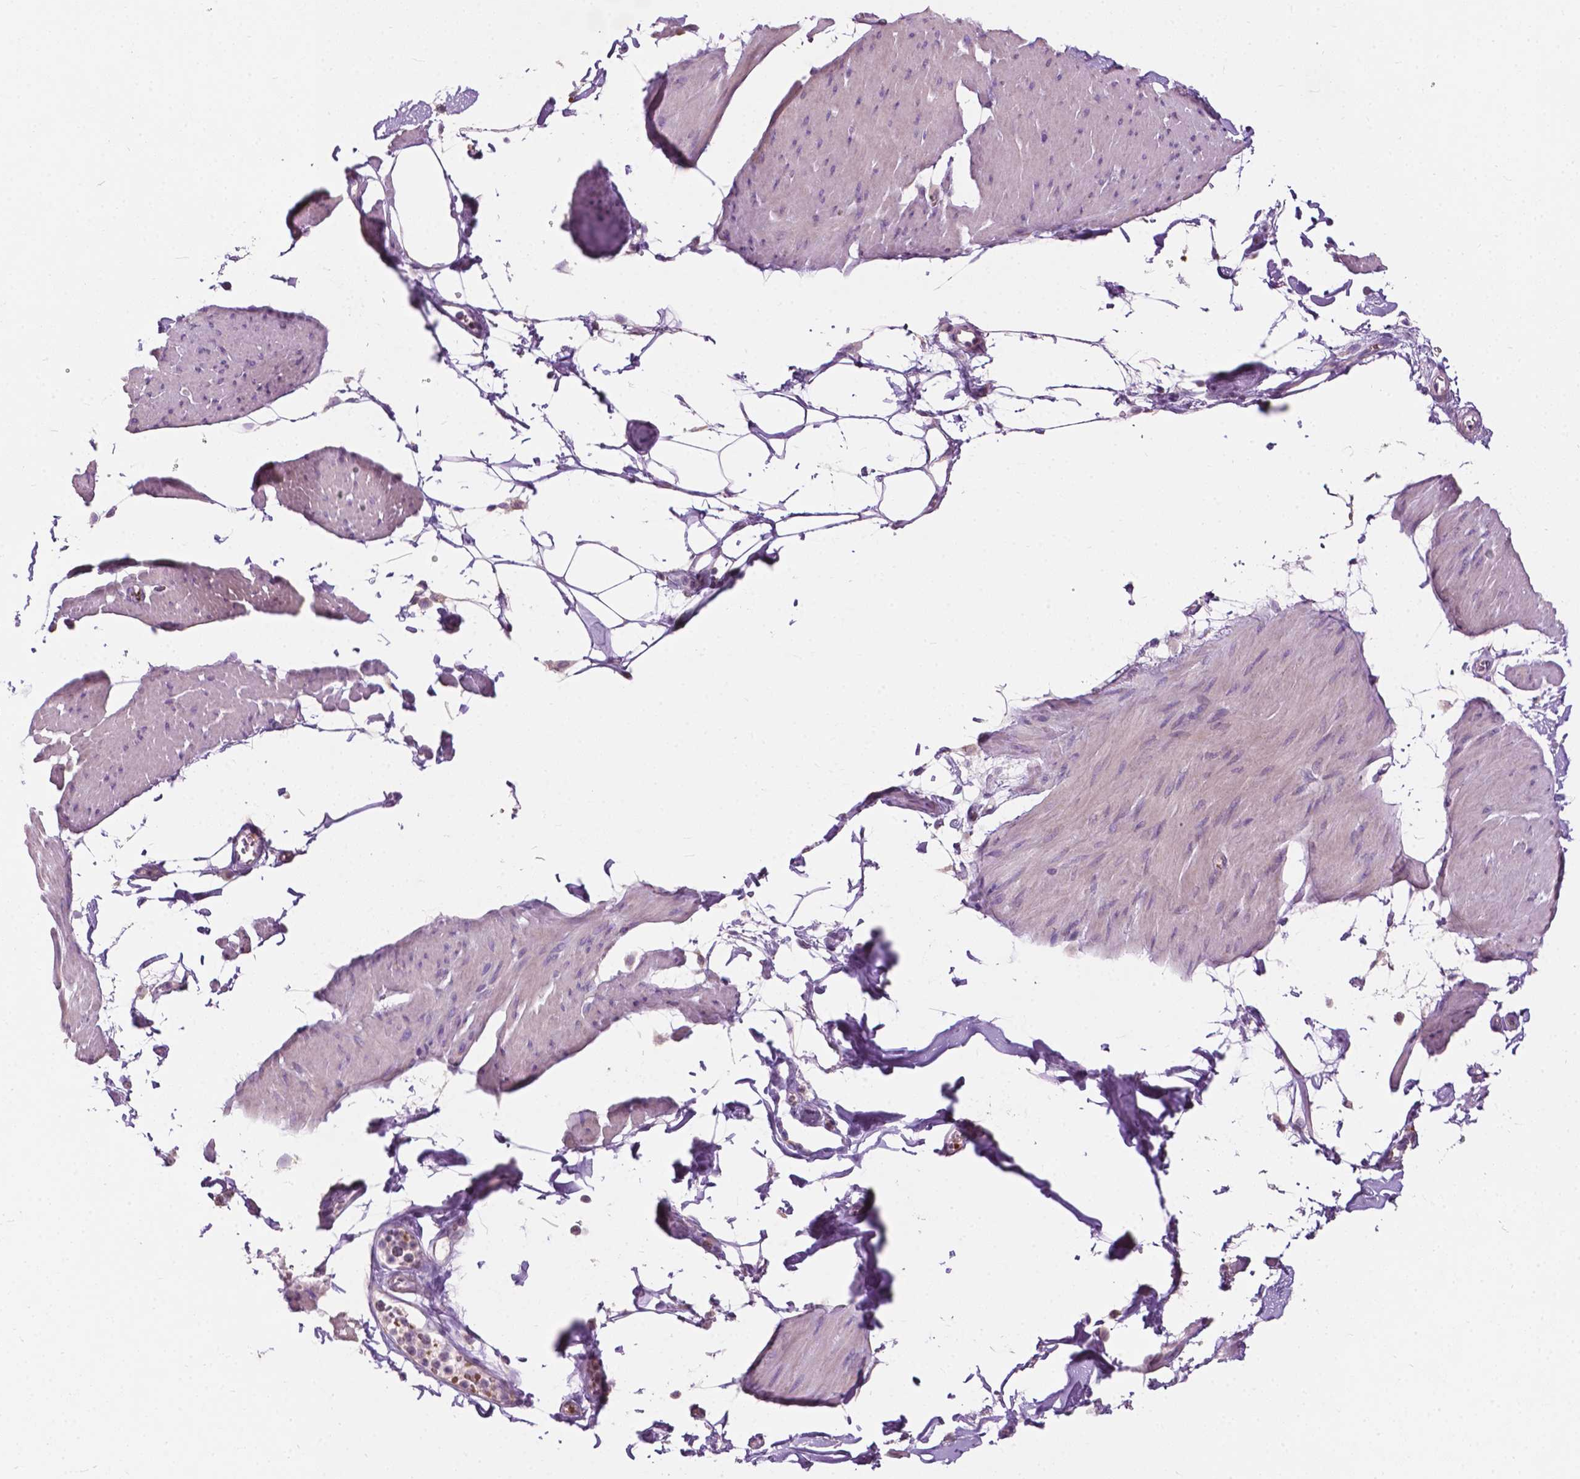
{"staining": {"intensity": "negative", "quantity": "none", "location": "none"}, "tissue": "smooth muscle", "cell_type": "Smooth muscle cells", "image_type": "normal", "snomed": [{"axis": "morphology", "description": "Normal tissue, NOS"}, {"axis": "topography", "description": "Adipose tissue"}, {"axis": "topography", "description": "Smooth muscle"}, {"axis": "topography", "description": "Peripheral nerve tissue"}], "caption": "Immunohistochemical staining of unremarkable smooth muscle shows no significant positivity in smooth muscle cells.", "gene": "NDUFS1", "patient": {"sex": "male", "age": 83}}